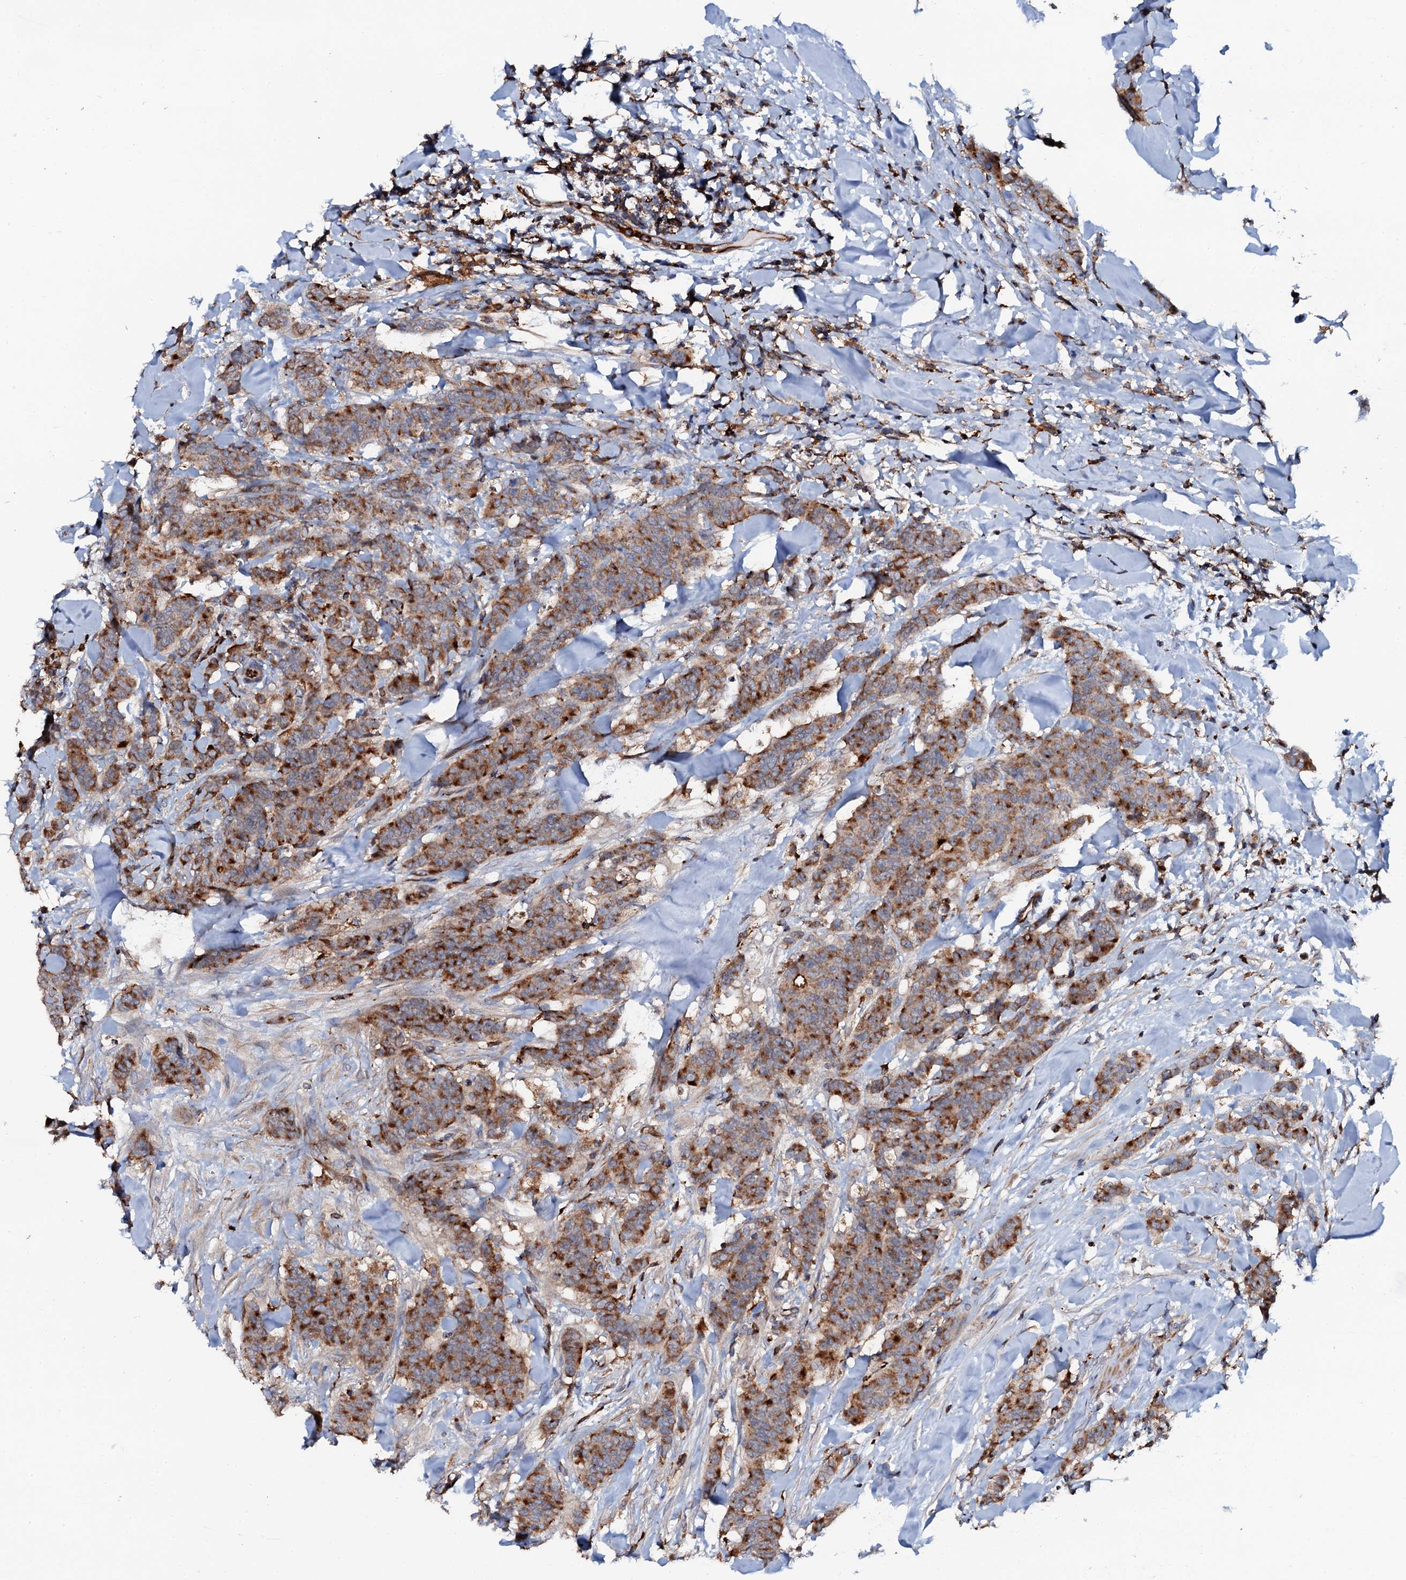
{"staining": {"intensity": "strong", "quantity": ">75%", "location": "cytoplasmic/membranous"}, "tissue": "breast cancer", "cell_type": "Tumor cells", "image_type": "cancer", "snomed": [{"axis": "morphology", "description": "Duct carcinoma"}, {"axis": "topography", "description": "Breast"}], "caption": "Immunohistochemical staining of human breast cancer shows high levels of strong cytoplasmic/membranous protein positivity in about >75% of tumor cells.", "gene": "VAMP8", "patient": {"sex": "female", "age": 40}}